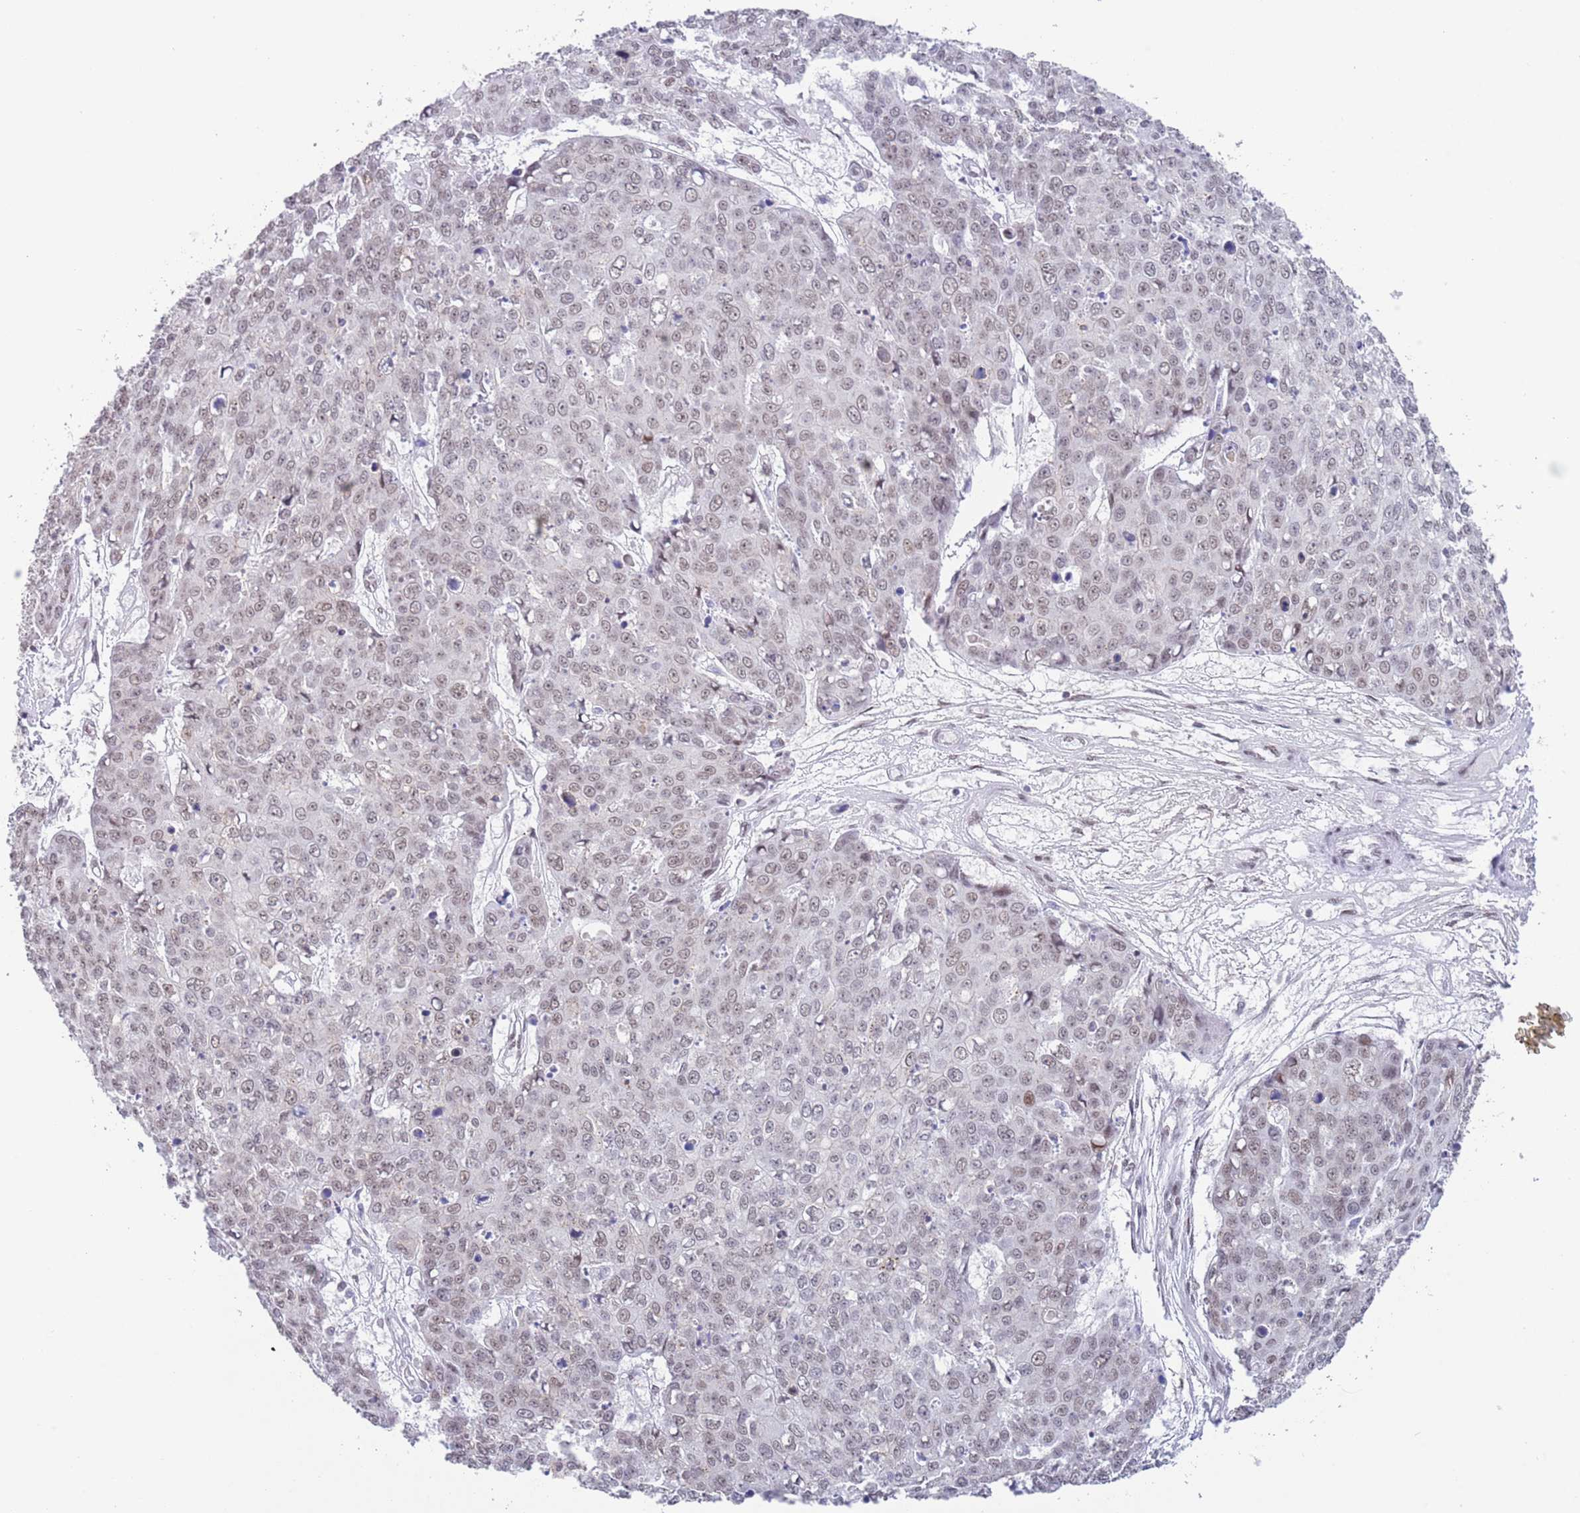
{"staining": {"intensity": "moderate", "quantity": ">75%", "location": "nuclear"}, "tissue": "skin cancer", "cell_type": "Tumor cells", "image_type": "cancer", "snomed": [{"axis": "morphology", "description": "Normal tissue, NOS"}, {"axis": "morphology", "description": "Squamous cell carcinoma, NOS"}, {"axis": "topography", "description": "Skin"}], "caption": "High-power microscopy captured an immunohistochemistry photomicrograph of skin cancer (squamous cell carcinoma), revealing moderate nuclear expression in approximately >75% of tumor cells. Ihc stains the protein in brown and the nuclei are stained blue.", "gene": "ZNF382", "patient": {"sex": "male", "age": 72}}